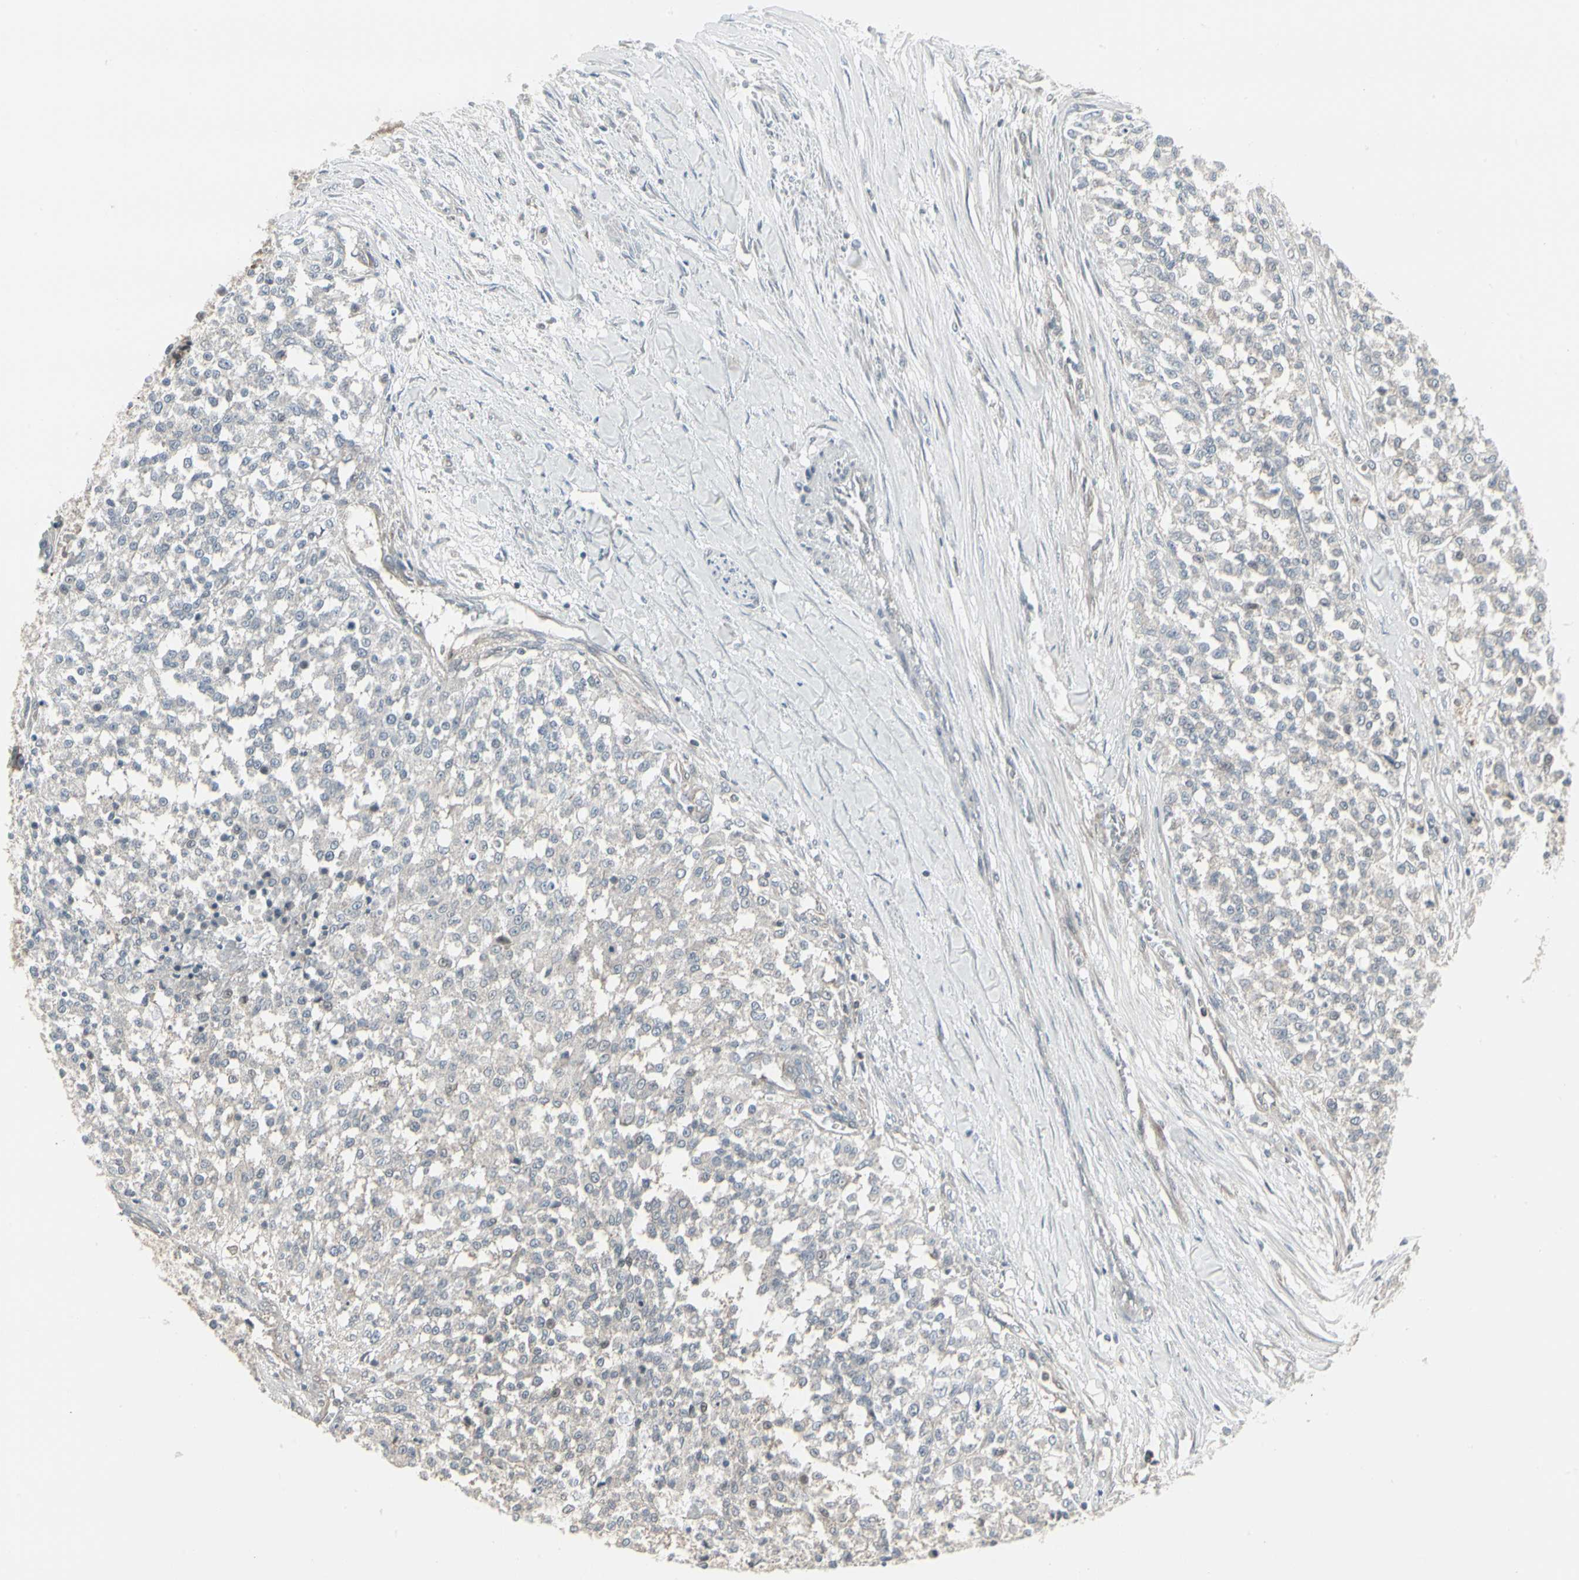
{"staining": {"intensity": "negative", "quantity": "none", "location": "none"}, "tissue": "testis cancer", "cell_type": "Tumor cells", "image_type": "cancer", "snomed": [{"axis": "morphology", "description": "Seminoma, NOS"}, {"axis": "topography", "description": "Testis"}], "caption": "Immunohistochemistry (IHC) histopathology image of human seminoma (testis) stained for a protein (brown), which displays no expression in tumor cells.", "gene": "EPS15", "patient": {"sex": "male", "age": 59}}